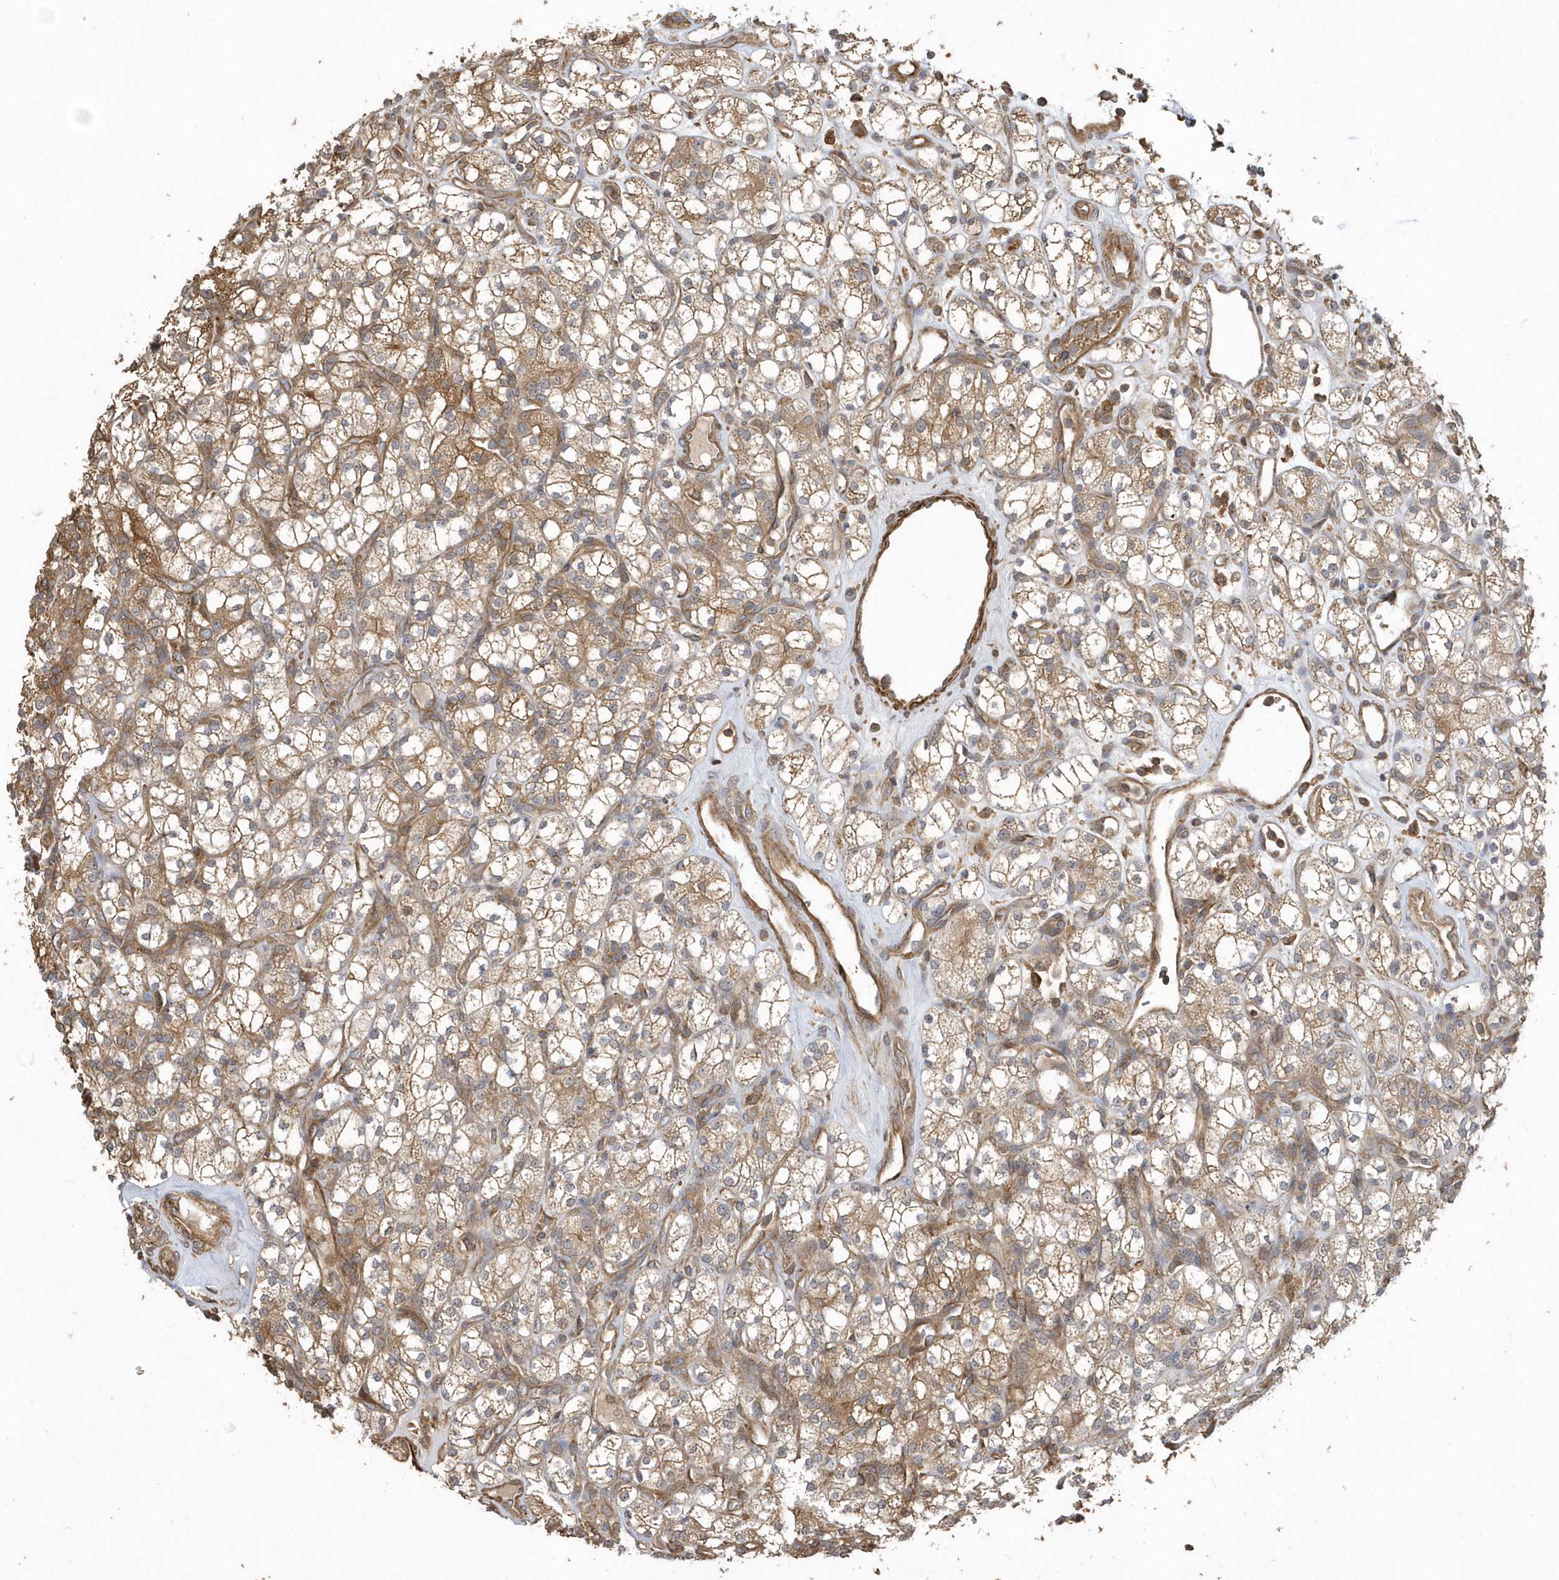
{"staining": {"intensity": "moderate", "quantity": ">75%", "location": "cytoplasmic/membranous"}, "tissue": "renal cancer", "cell_type": "Tumor cells", "image_type": "cancer", "snomed": [{"axis": "morphology", "description": "Adenocarcinoma, NOS"}, {"axis": "topography", "description": "Kidney"}], "caption": "A photomicrograph showing moderate cytoplasmic/membranous expression in approximately >75% of tumor cells in renal cancer (adenocarcinoma), as visualized by brown immunohistochemical staining.", "gene": "SENP8", "patient": {"sex": "male", "age": 77}}